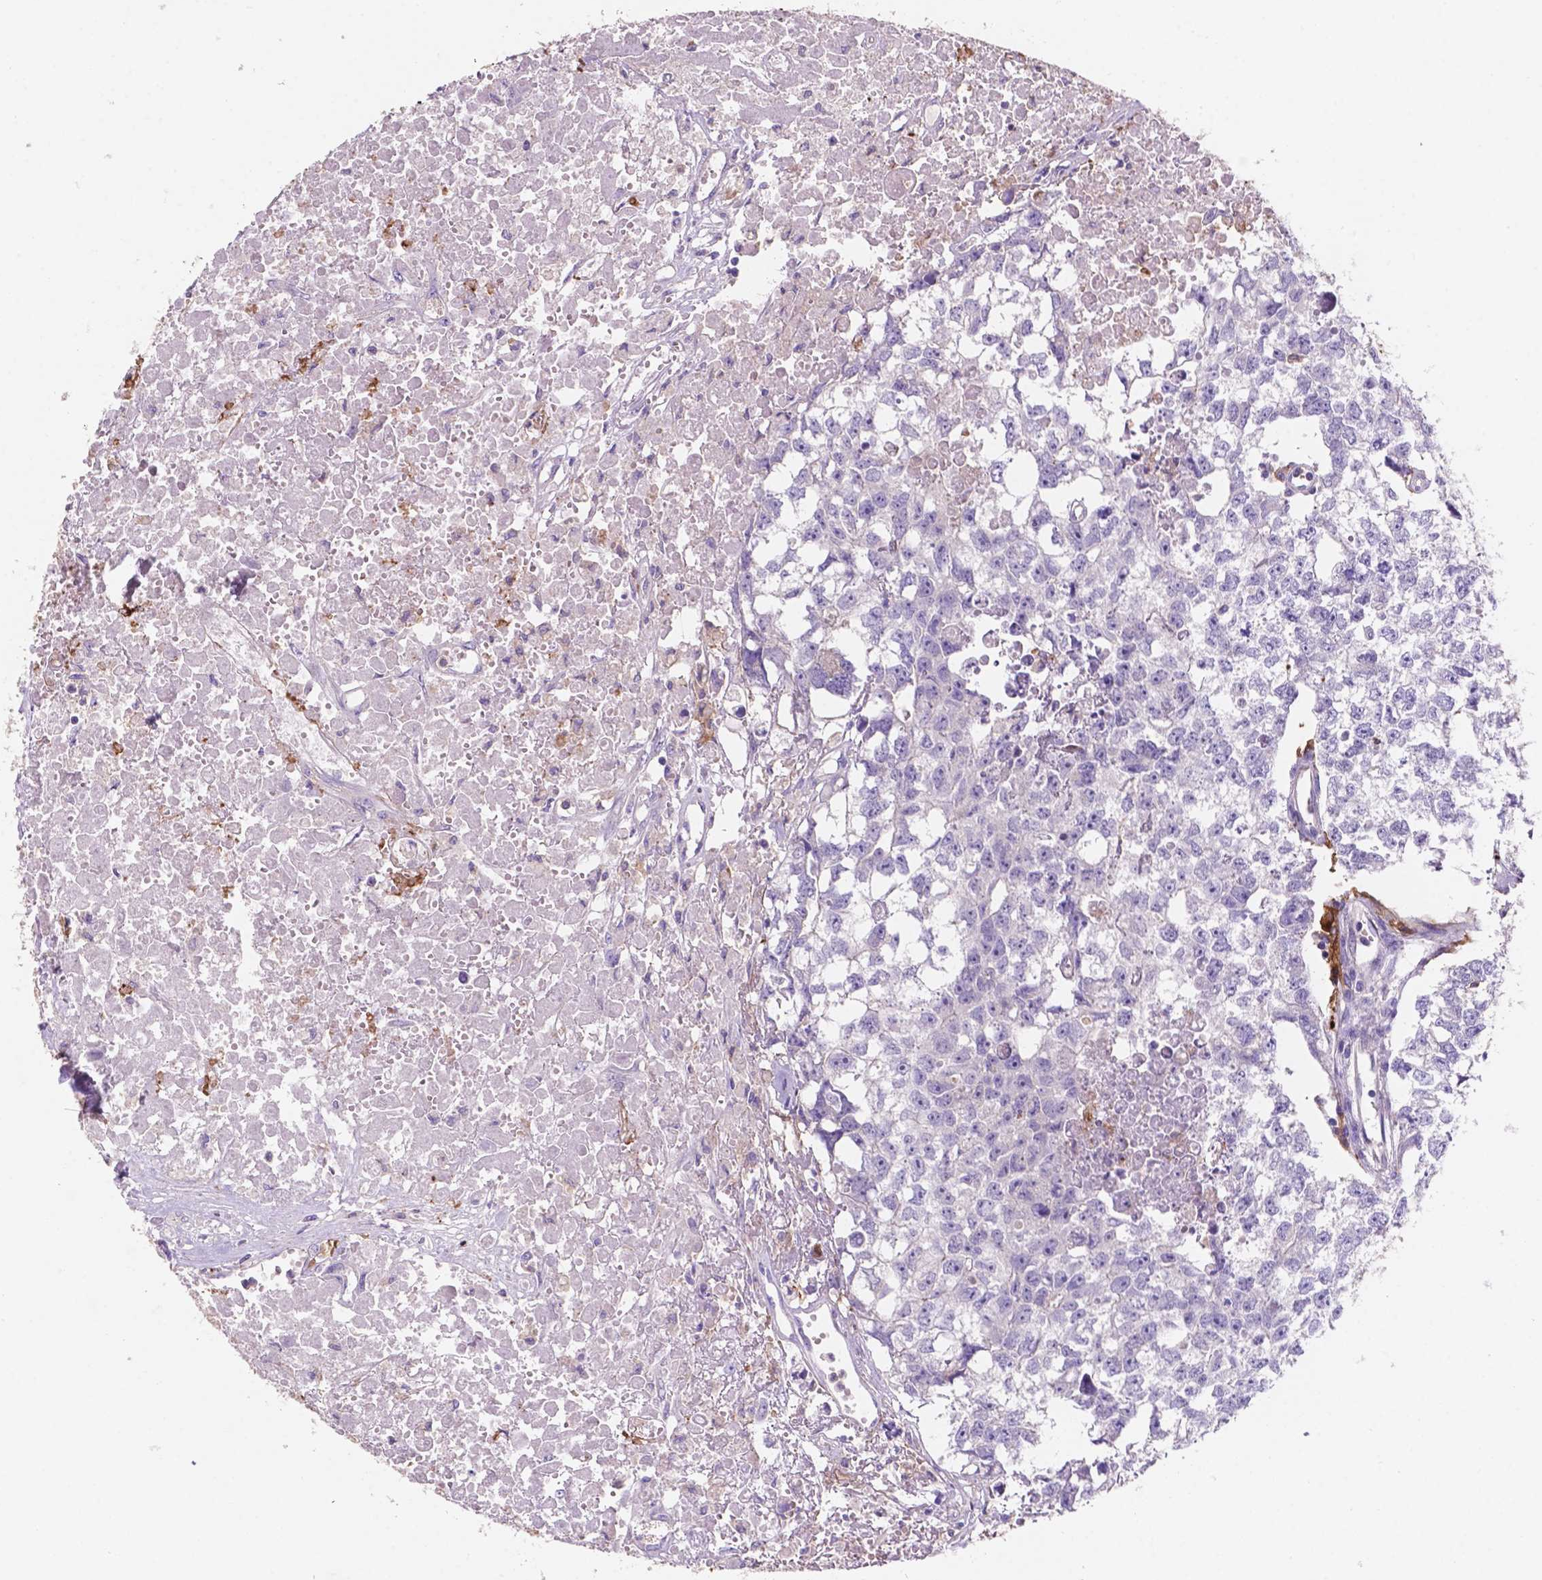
{"staining": {"intensity": "negative", "quantity": "none", "location": "none"}, "tissue": "testis cancer", "cell_type": "Tumor cells", "image_type": "cancer", "snomed": [{"axis": "morphology", "description": "Carcinoma, Embryonal, NOS"}, {"axis": "morphology", "description": "Teratoma, malignant, NOS"}, {"axis": "topography", "description": "Testis"}], "caption": "Immunohistochemistry (IHC) photomicrograph of human testis cancer stained for a protein (brown), which exhibits no staining in tumor cells.", "gene": "MKRN2OS", "patient": {"sex": "male", "age": 44}}